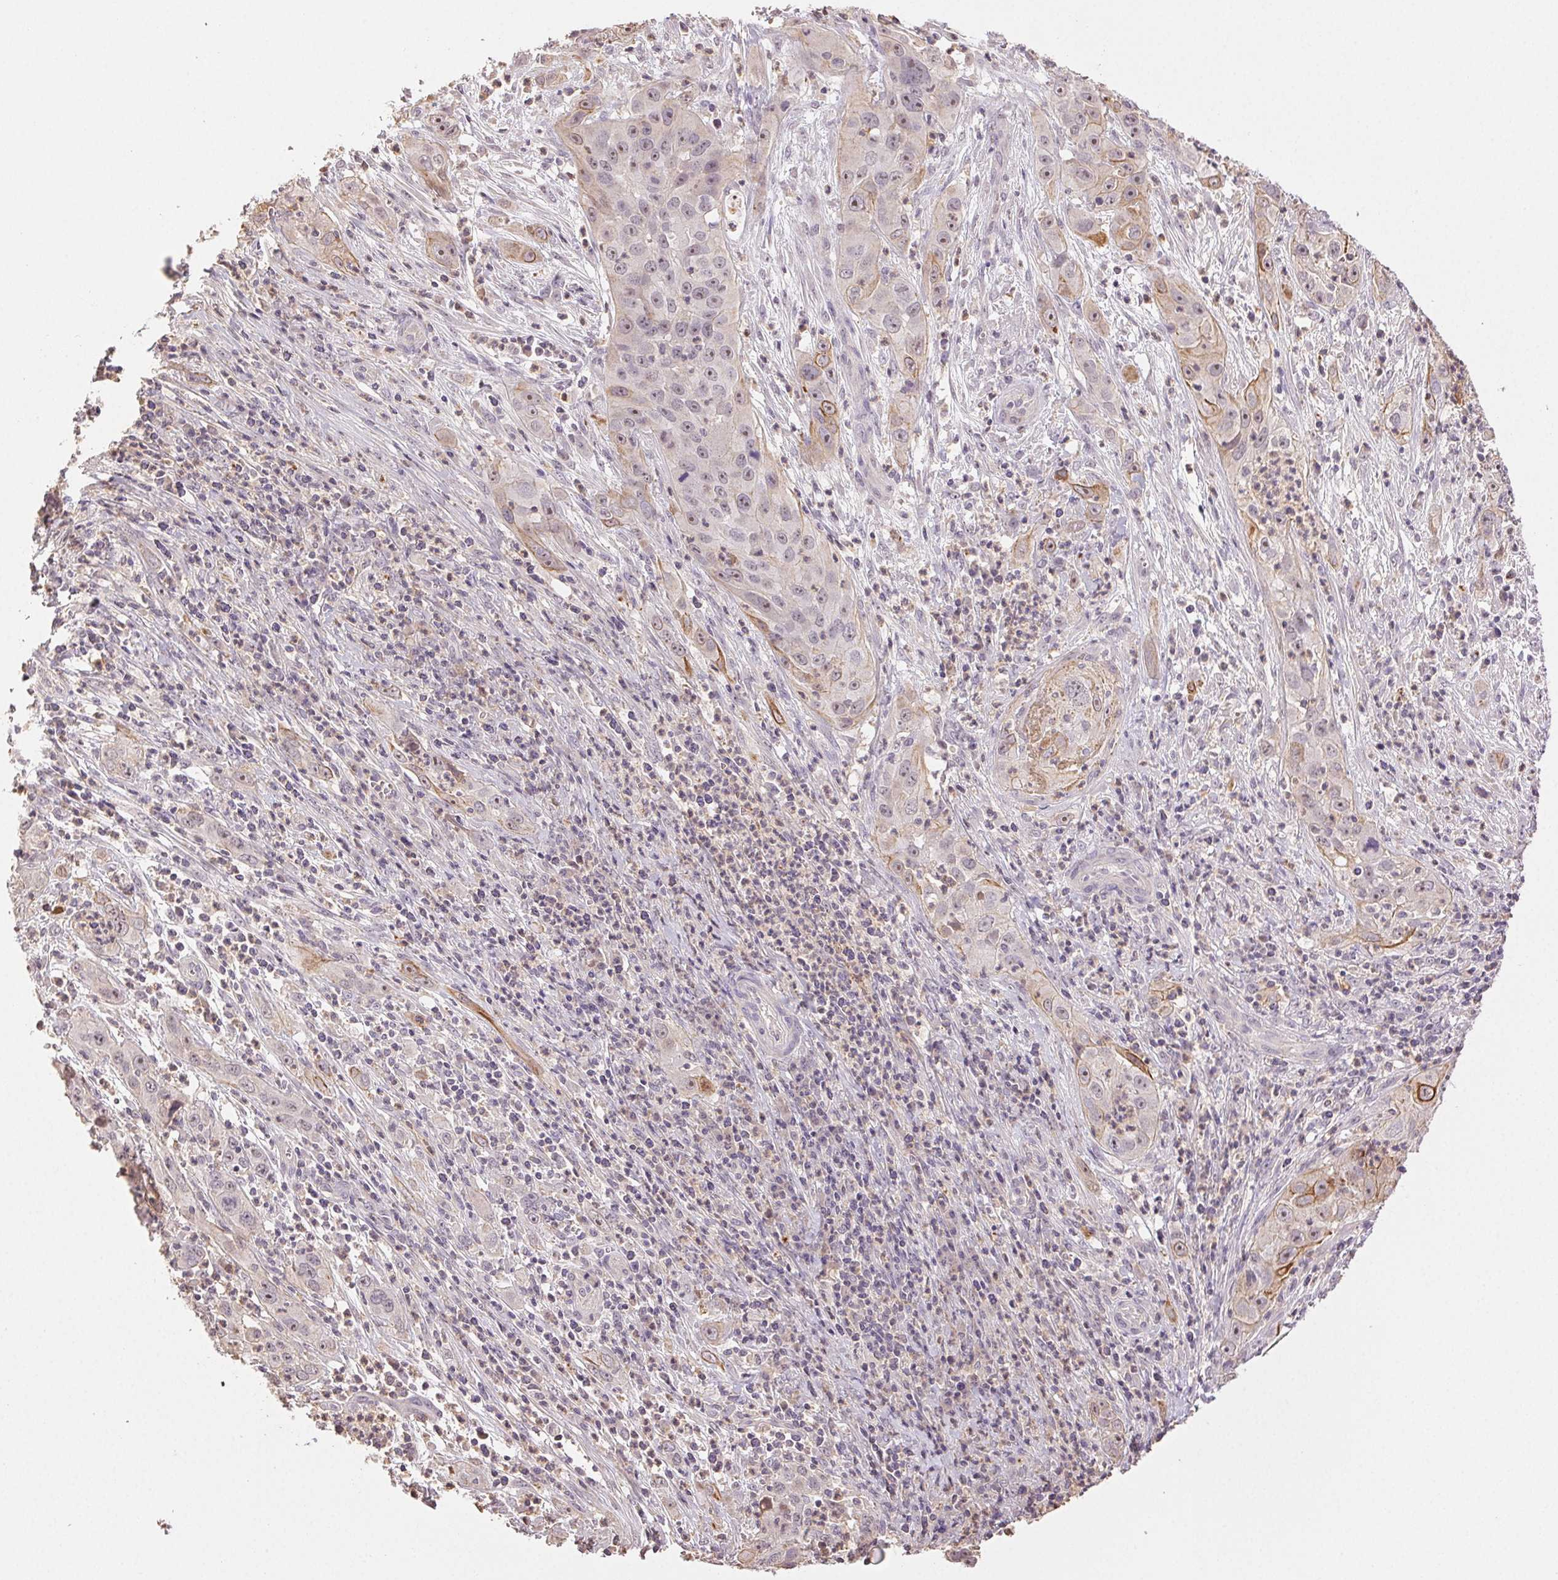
{"staining": {"intensity": "moderate", "quantity": "<25%", "location": "cytoplasmic/membranous"}, "tissue": "cervical cancer", "cell_type": "Tumor cells", "image_type": "cancer", "snomed": [{"axis": "morphology", "description": "Squamous cell carcinoma, NOS"}, {"axis": "topography", "description": "Cervix"}], "caption": "Cervical cancer (squamous cell carcinoma) tissue reveals moderate cytoplasmic/membranous positivity in about <25% of tumor cells", "gene": "TMEM253", "patient": {"sex": "female", "age": 32}}